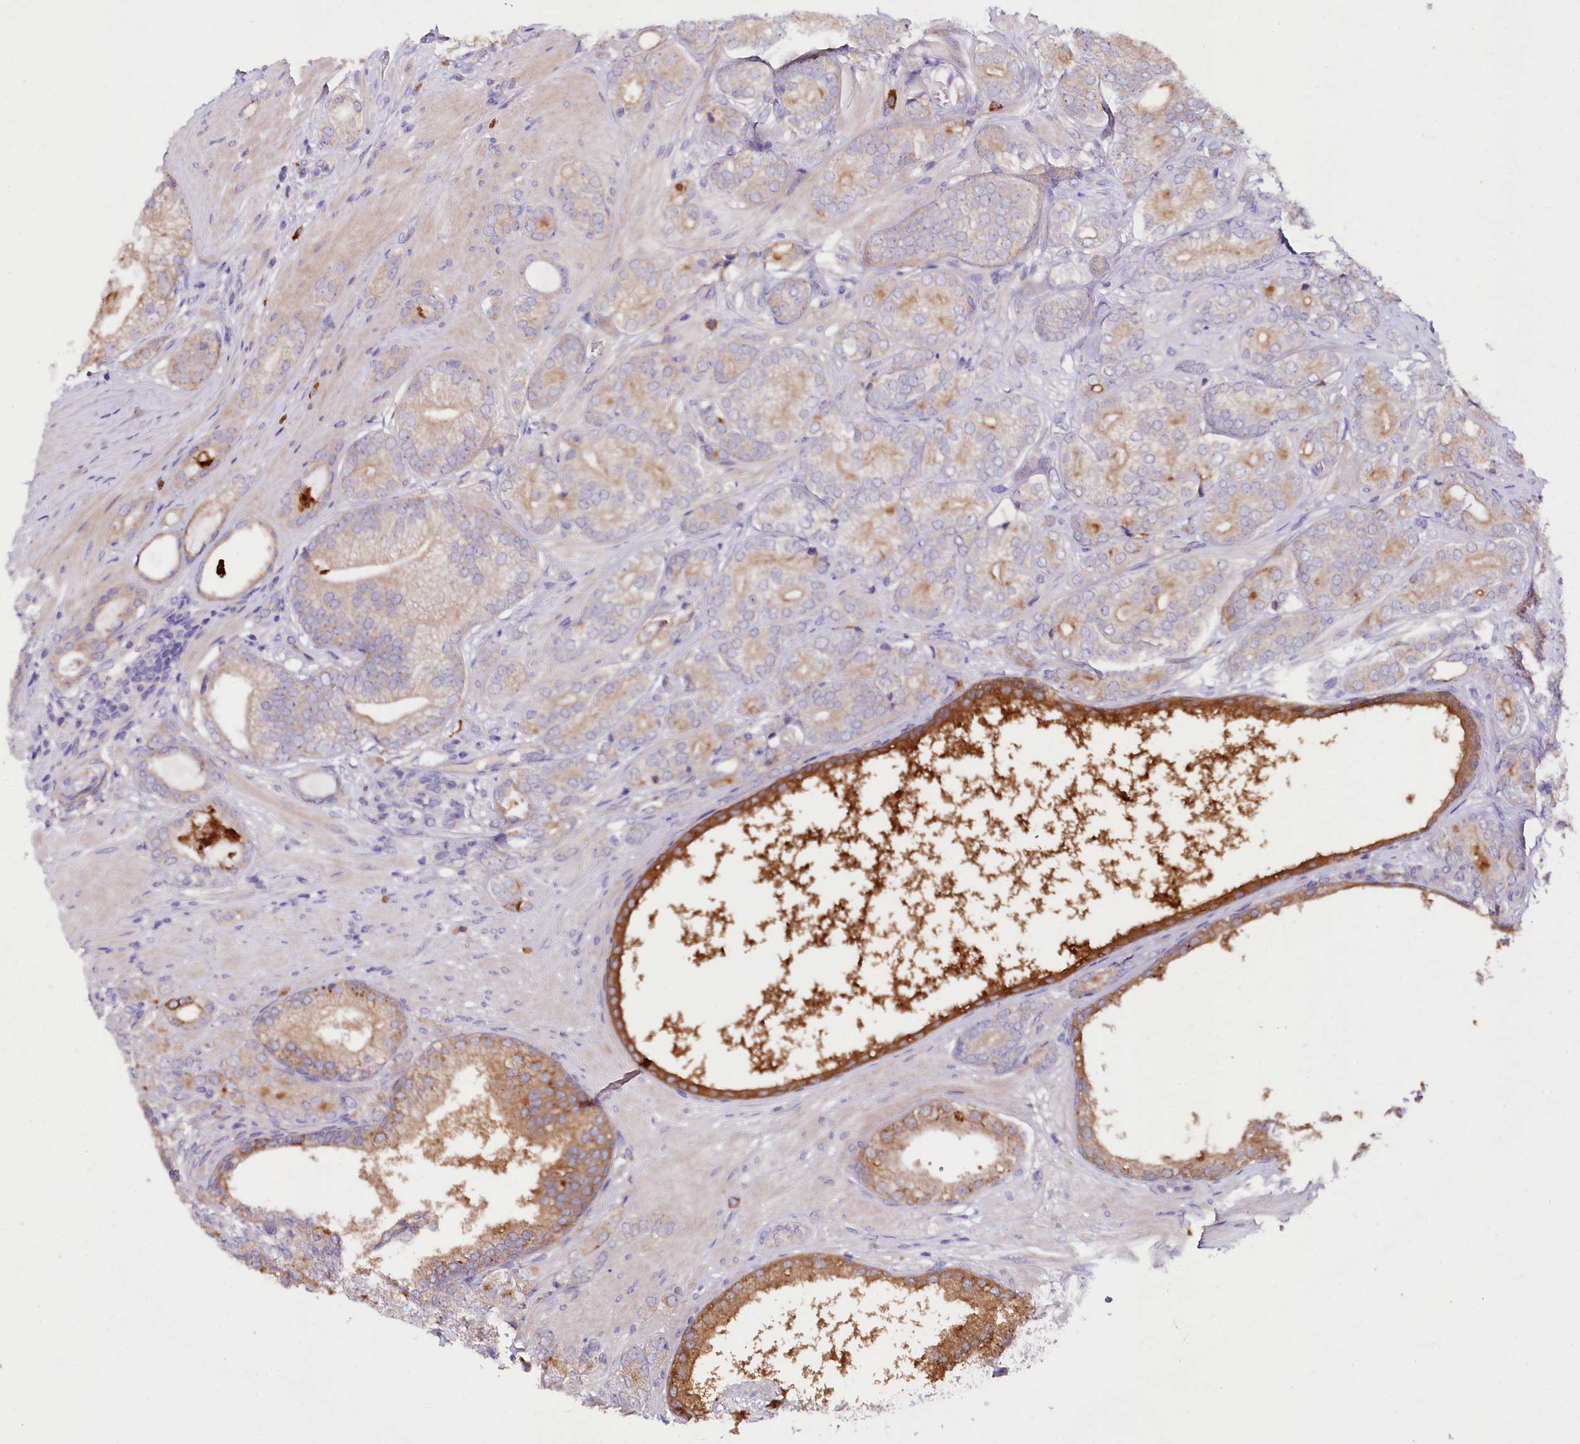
{"staining": {"intensity": "moderate", "quantity": "<25%", "location": "cytoplasmic/membranous"}, "tissue": "prostate cancer", "cell_type": "Tumor cells", "image_type": "cancer", "snomed": [{"axis": "morphology", "description": "Adenocarcinoma, High grade"}, {"axis": "topography", "description": "Prostate"}], "caption": "Human prostate high-grade adenocarcinoma stained with a brown dye displays moderate cytoplasmic/membranous positive positivity in approximately <25% of tumor cells.", "gene": "ZNF45", "patient": {"sex": "male", "age": 60}}